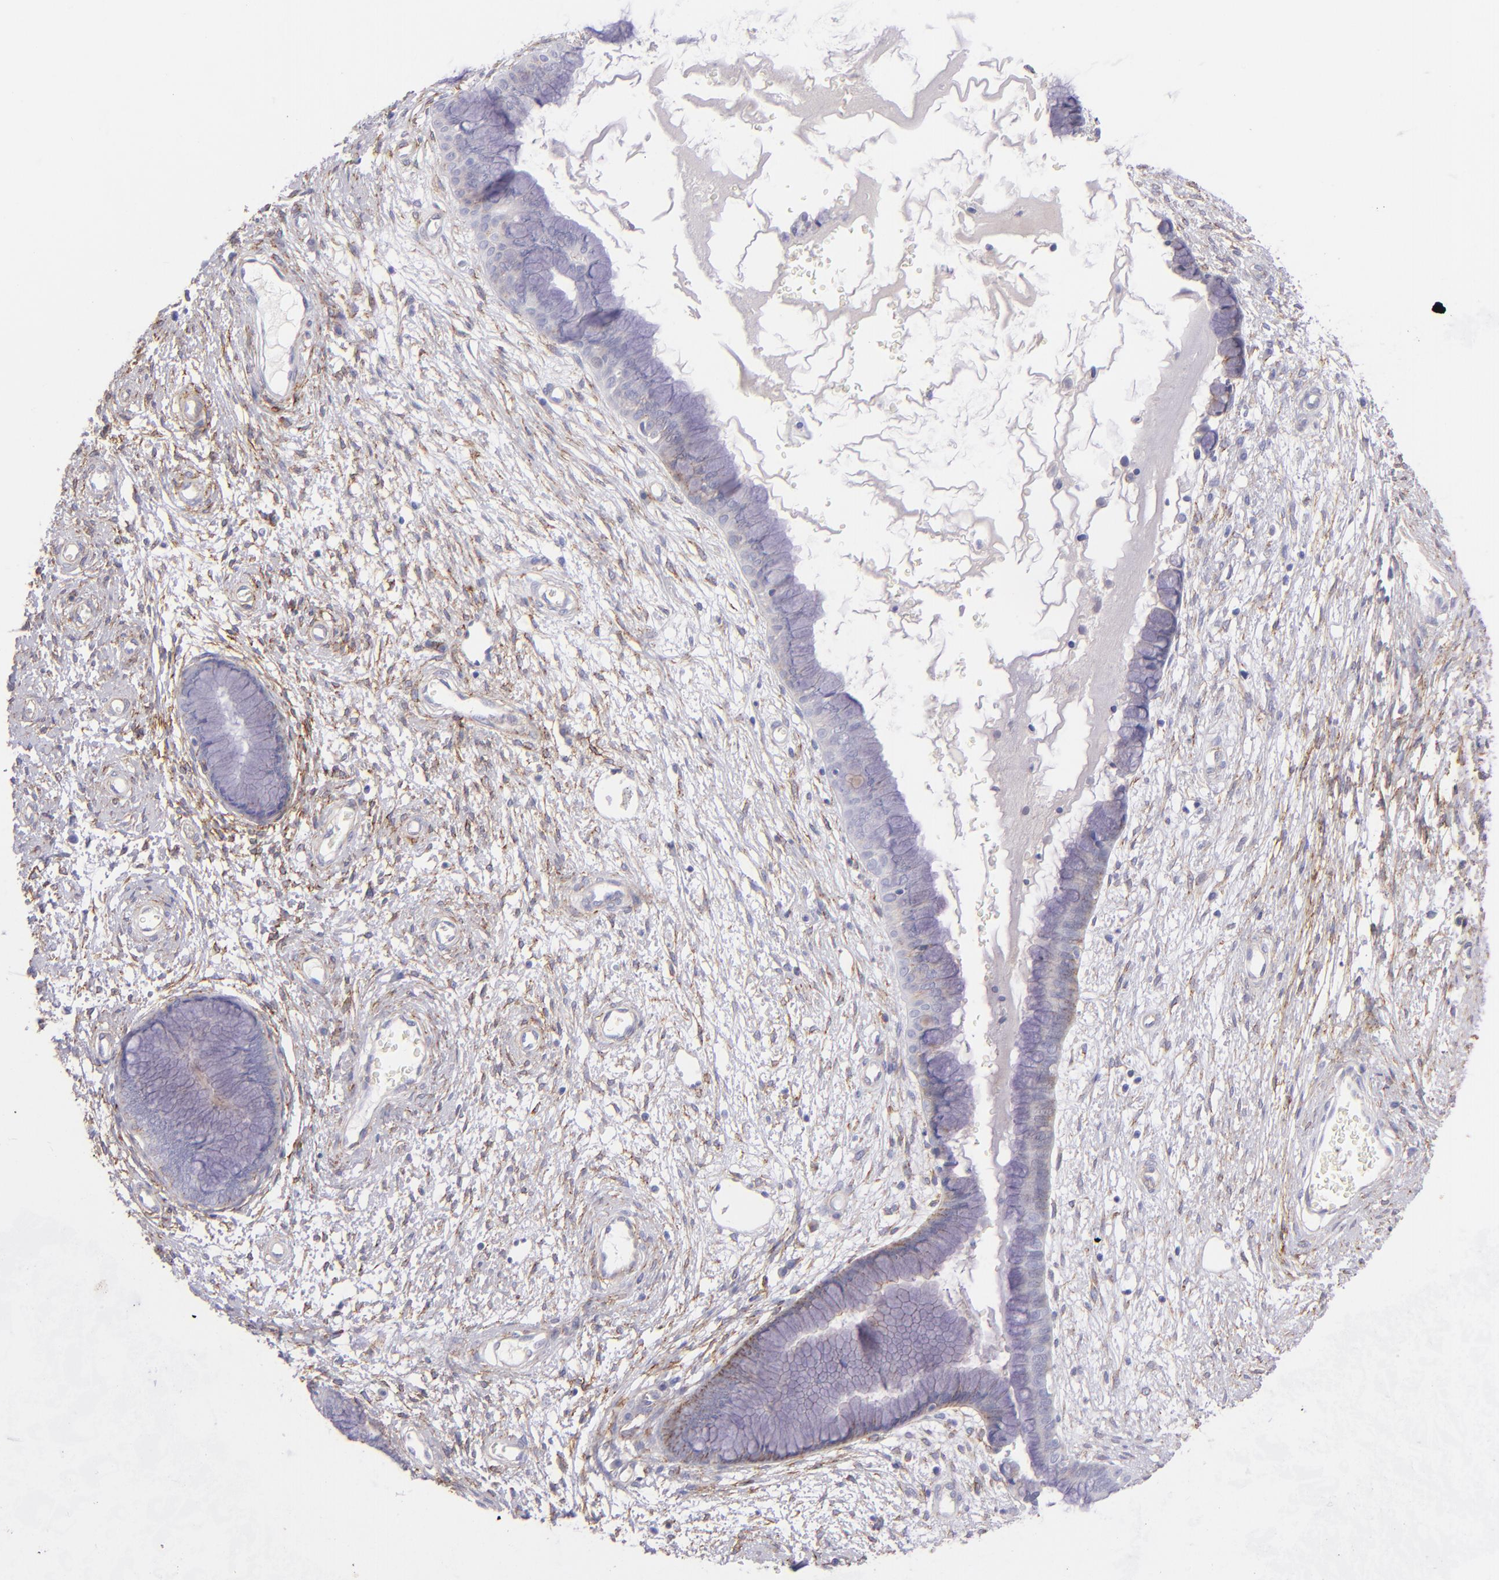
{"staining": {"intensity": "negative", "quantity": "none", "location": "none"}, "tissue": "cervix", "cell_type": "Glandular cells", "image_type": "normal", "snomed": [{"axis": "morphology", "description": "Normal tissue, NOS"}, {"axis": "topography", "description": "Cervix"}], "caption": "Immunohistochemistry (IHC) histopathology image of benign cervix: cervix stained with DAB (3,3'-diaminobenzidine) exhibits no significant protein expression in glandular cells. Nuclei are stained in blue.", "gene": "CD81", "patient": {"sex": "female", "age": 55}}